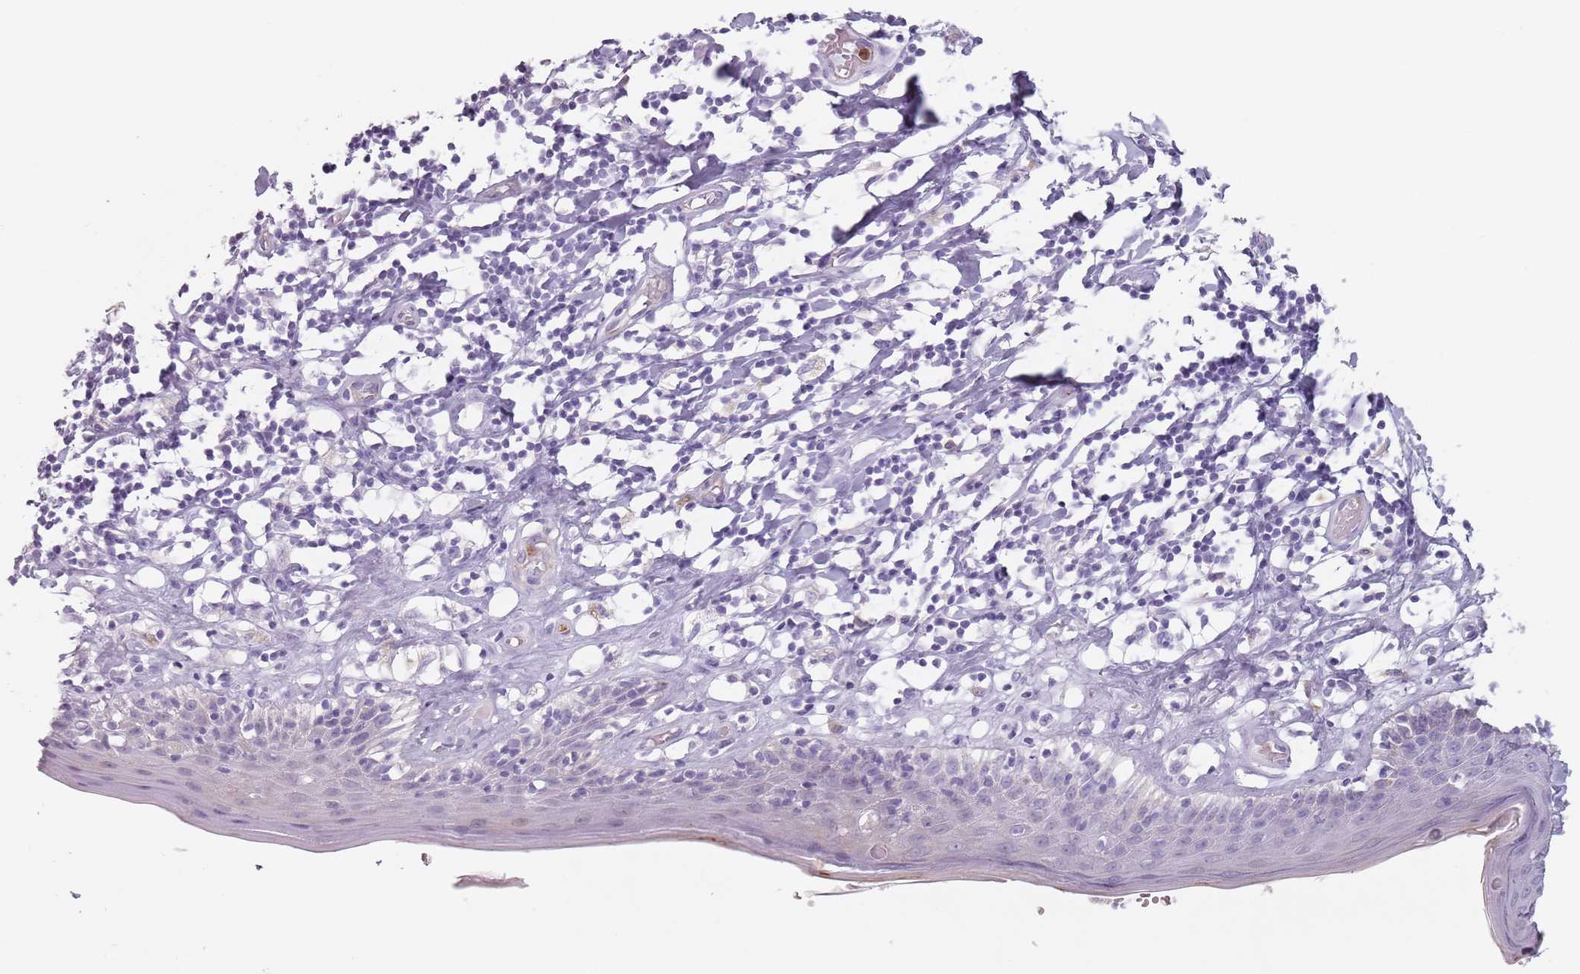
{"staining": {"intensity": "negative", "quantity": "none", "location": "none"}, "tissue": "skin", "cell_type": "Epidermal cells", "image_type": "normal", "snomed": [{"axis": "morphology", "description": "Normal tissue, NOS"}, {"axis": "topography", "description": "Adipose tissue"}, {"axis": "topography", "description": "Vascular tissue"}, {"axis": "topography", "description": "Vulva"}, {"axis": "topography", "description": "Peripheral nerve tissue"}], "caption": "The image demonstrates no significant expression in epidermal cells of skin. Nuclei are stained in blue.", "gene": "ZNF584", "patient": {"sex": "female", "age": 86}}